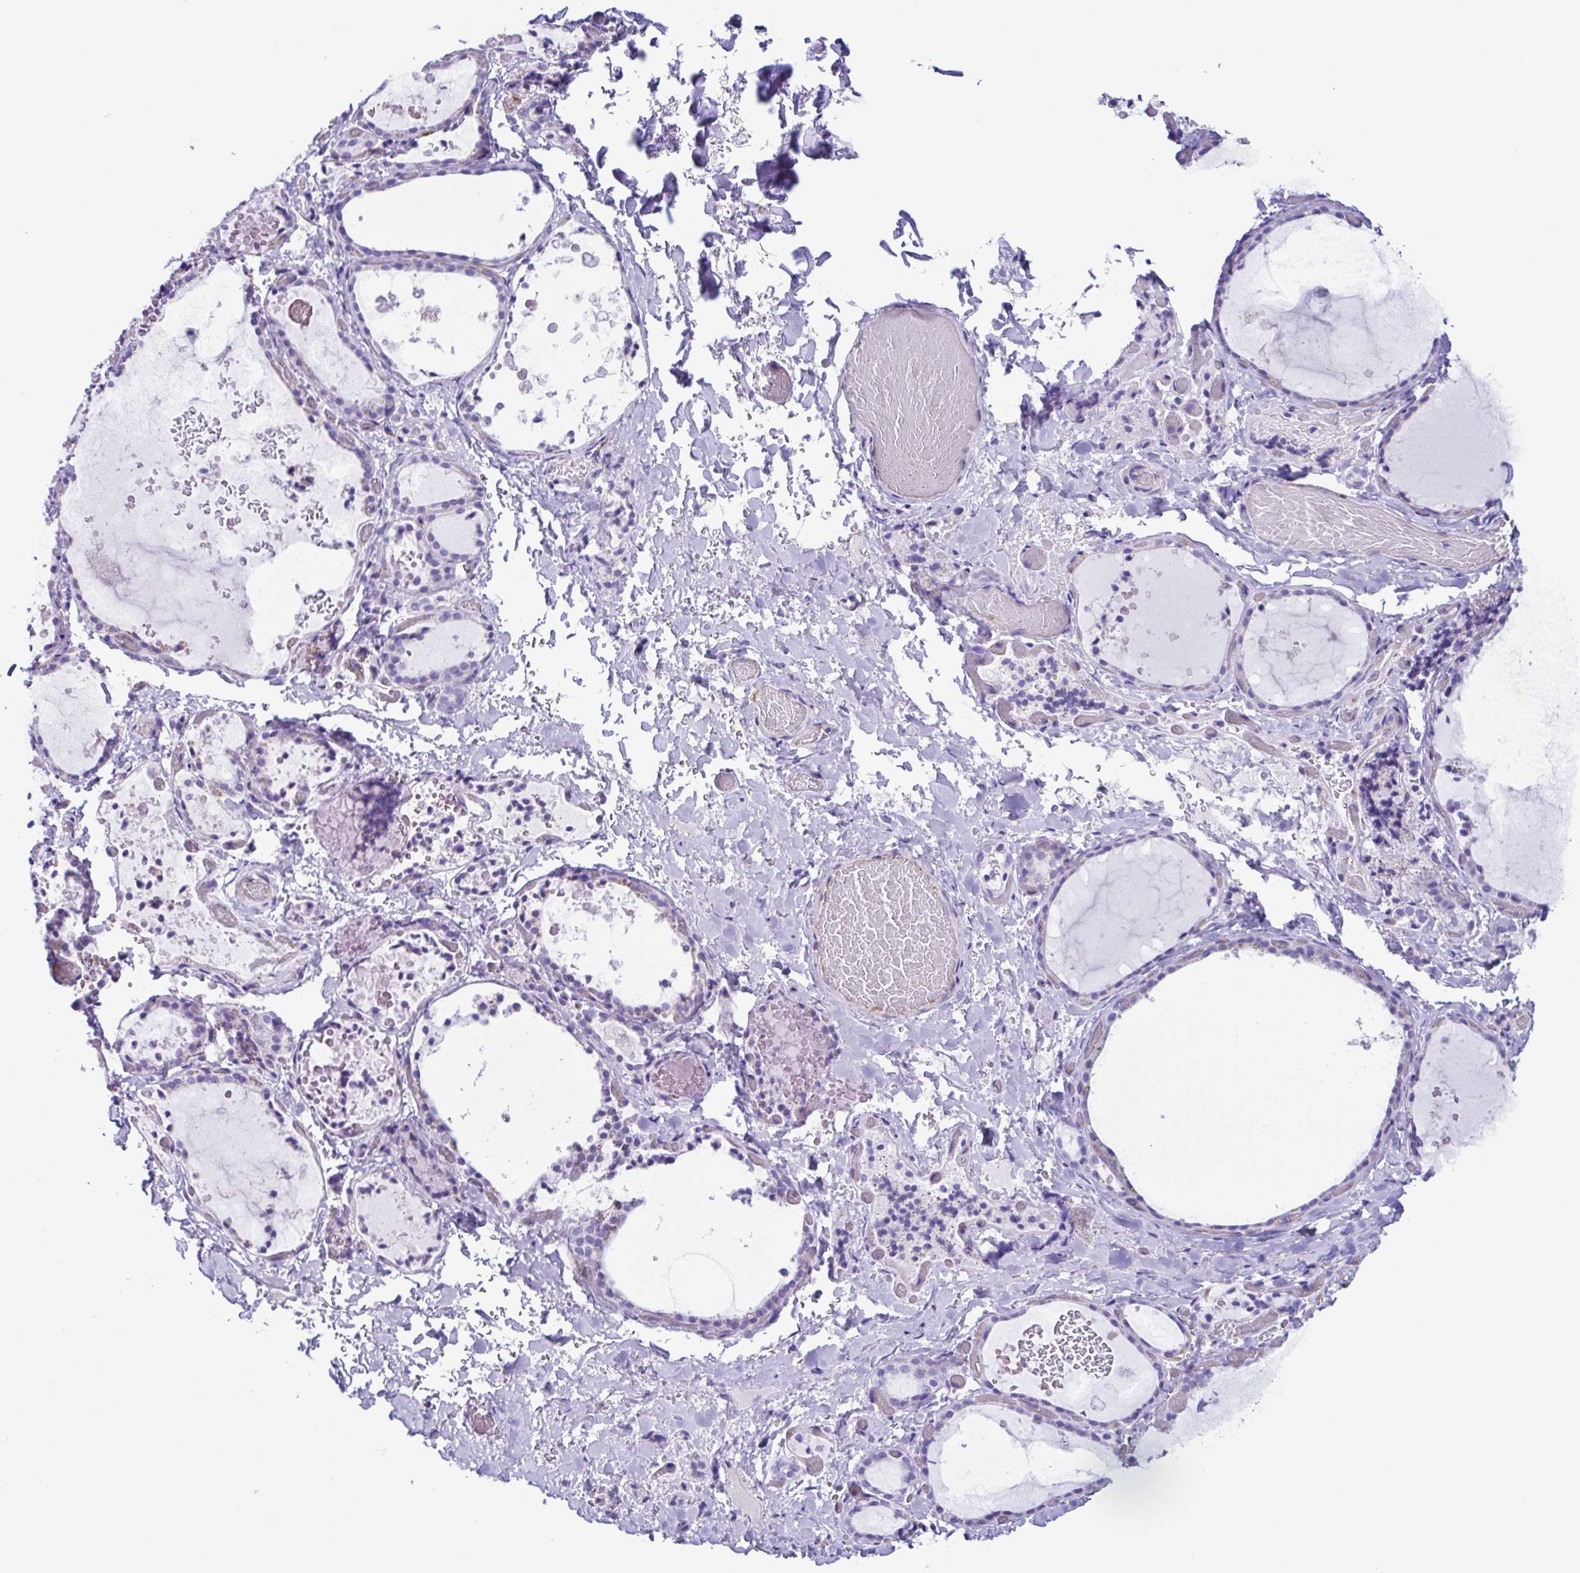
{"staining": {"intensity": "negative", "quantity": "none", "location": "none"}, "tissue": "thyroid gland", "cell_type": "Glandular cells", "image_type": "normal", "snomed": [{"axis": "morphology", "description": "Normal tissue, NOS"}, {"axis": "topography", "description": "Thyroid gland"}], "caption": "Immunohistochemistry of unremarkable thyroid gland displays no expression in glandular cells.", "gene": "CYP11B1", "patient": {"sex": "female", "age": 56}}